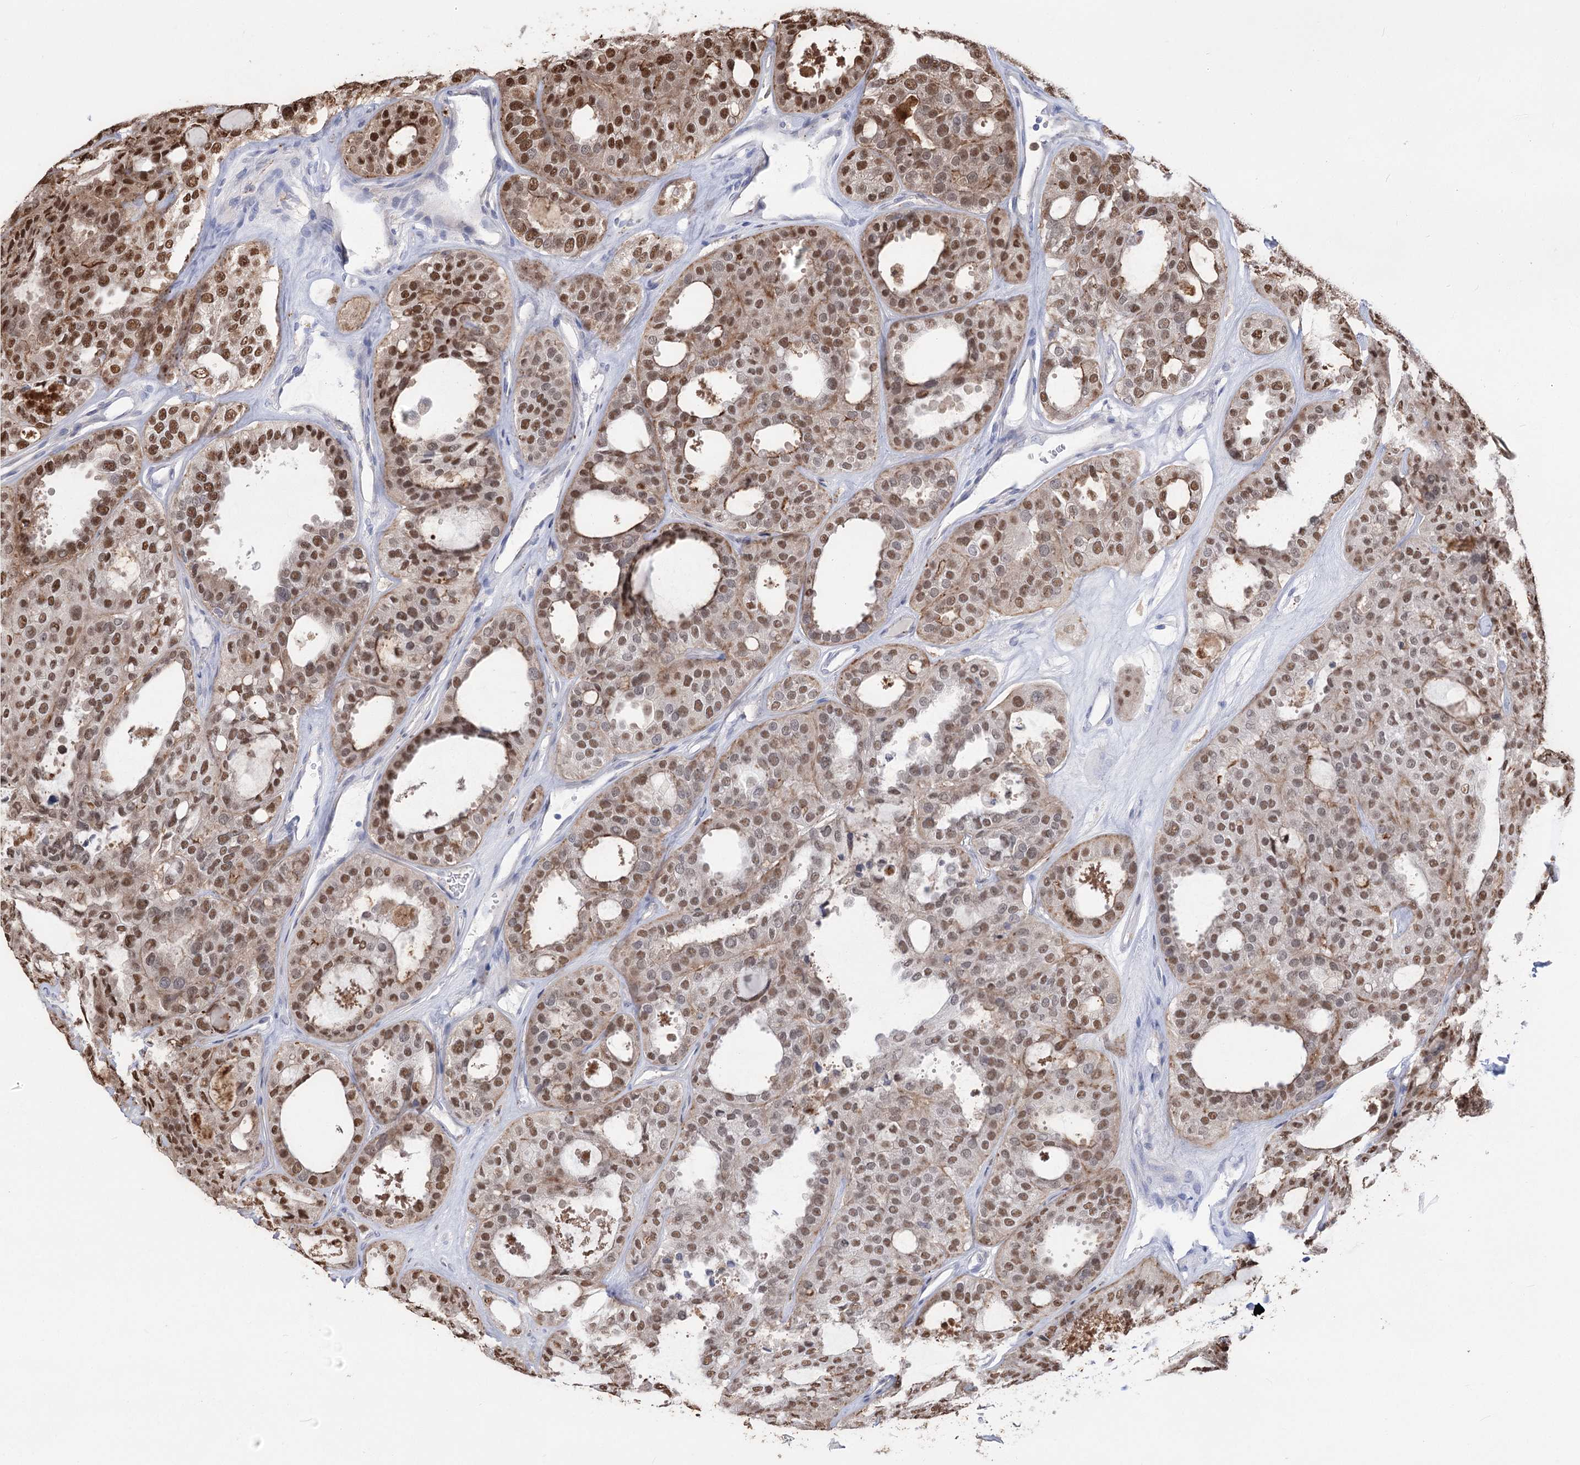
{"staining": {"intensity": "moderate", "quantity": ">75%", "location": "nuclear"}, "tissue": "thyroid cancer", "cell_type": "Tumor cells", "image_type": "cancer", "snomed": [{"axis": "morphology", "description": "Follicular adenoma carcinoma, NOS"}, {"axis": "topography", "description": "Thyroid gland"}], "caption": "Immunohistochemical staining of human follicular adenoma carcinoma (thyroid) demonstrates medium levels of moderate nuclear protein staining in about >75% of tumor cells.", "gene": "SIAE", "patient": {"sex": "male", "age": 75}}